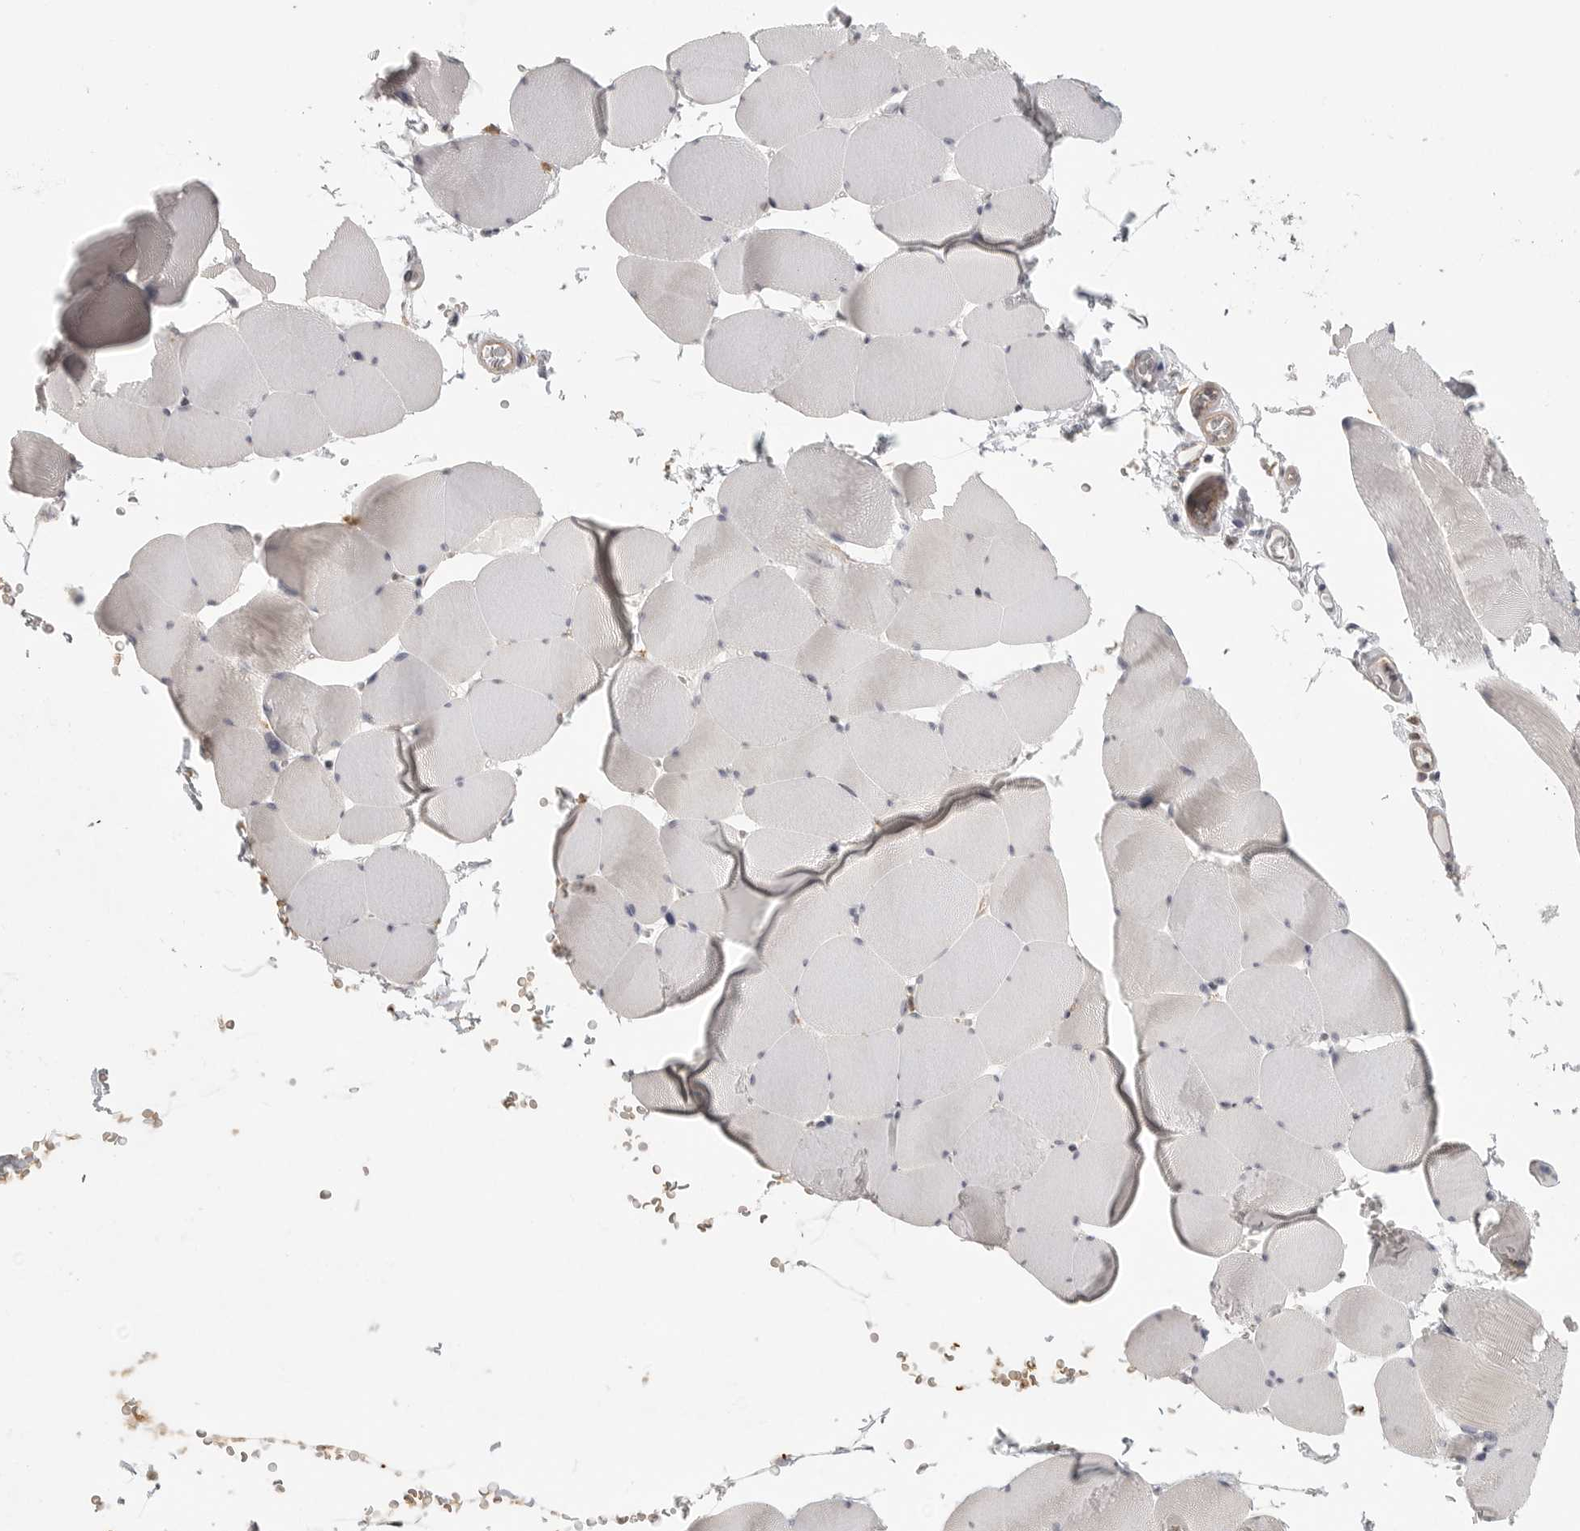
{"staining": {"intensity": "negative", "quantity": "none", "location": "none"}, "tissue": "skeletal muscle", "cell_type": "Myocytes", "image_type": "normal", "snomed": [{"axis": "morphology", "description": "Normal tissue, NOS"}, {"axis": "topography", "description": "Skeletal muscle"}], "caption": "Myocytes are negative for brown protein staining in benign skeletal muscle. The staining was performed using DAB (3,3'-diaminobenzidine) to visualize the protein expression in brown, while the nuclei were stained in blue with hematoxylin (Magnification: 20x).", "gene": "DBNL", "patient": {"sex": "male", "age": 62}}